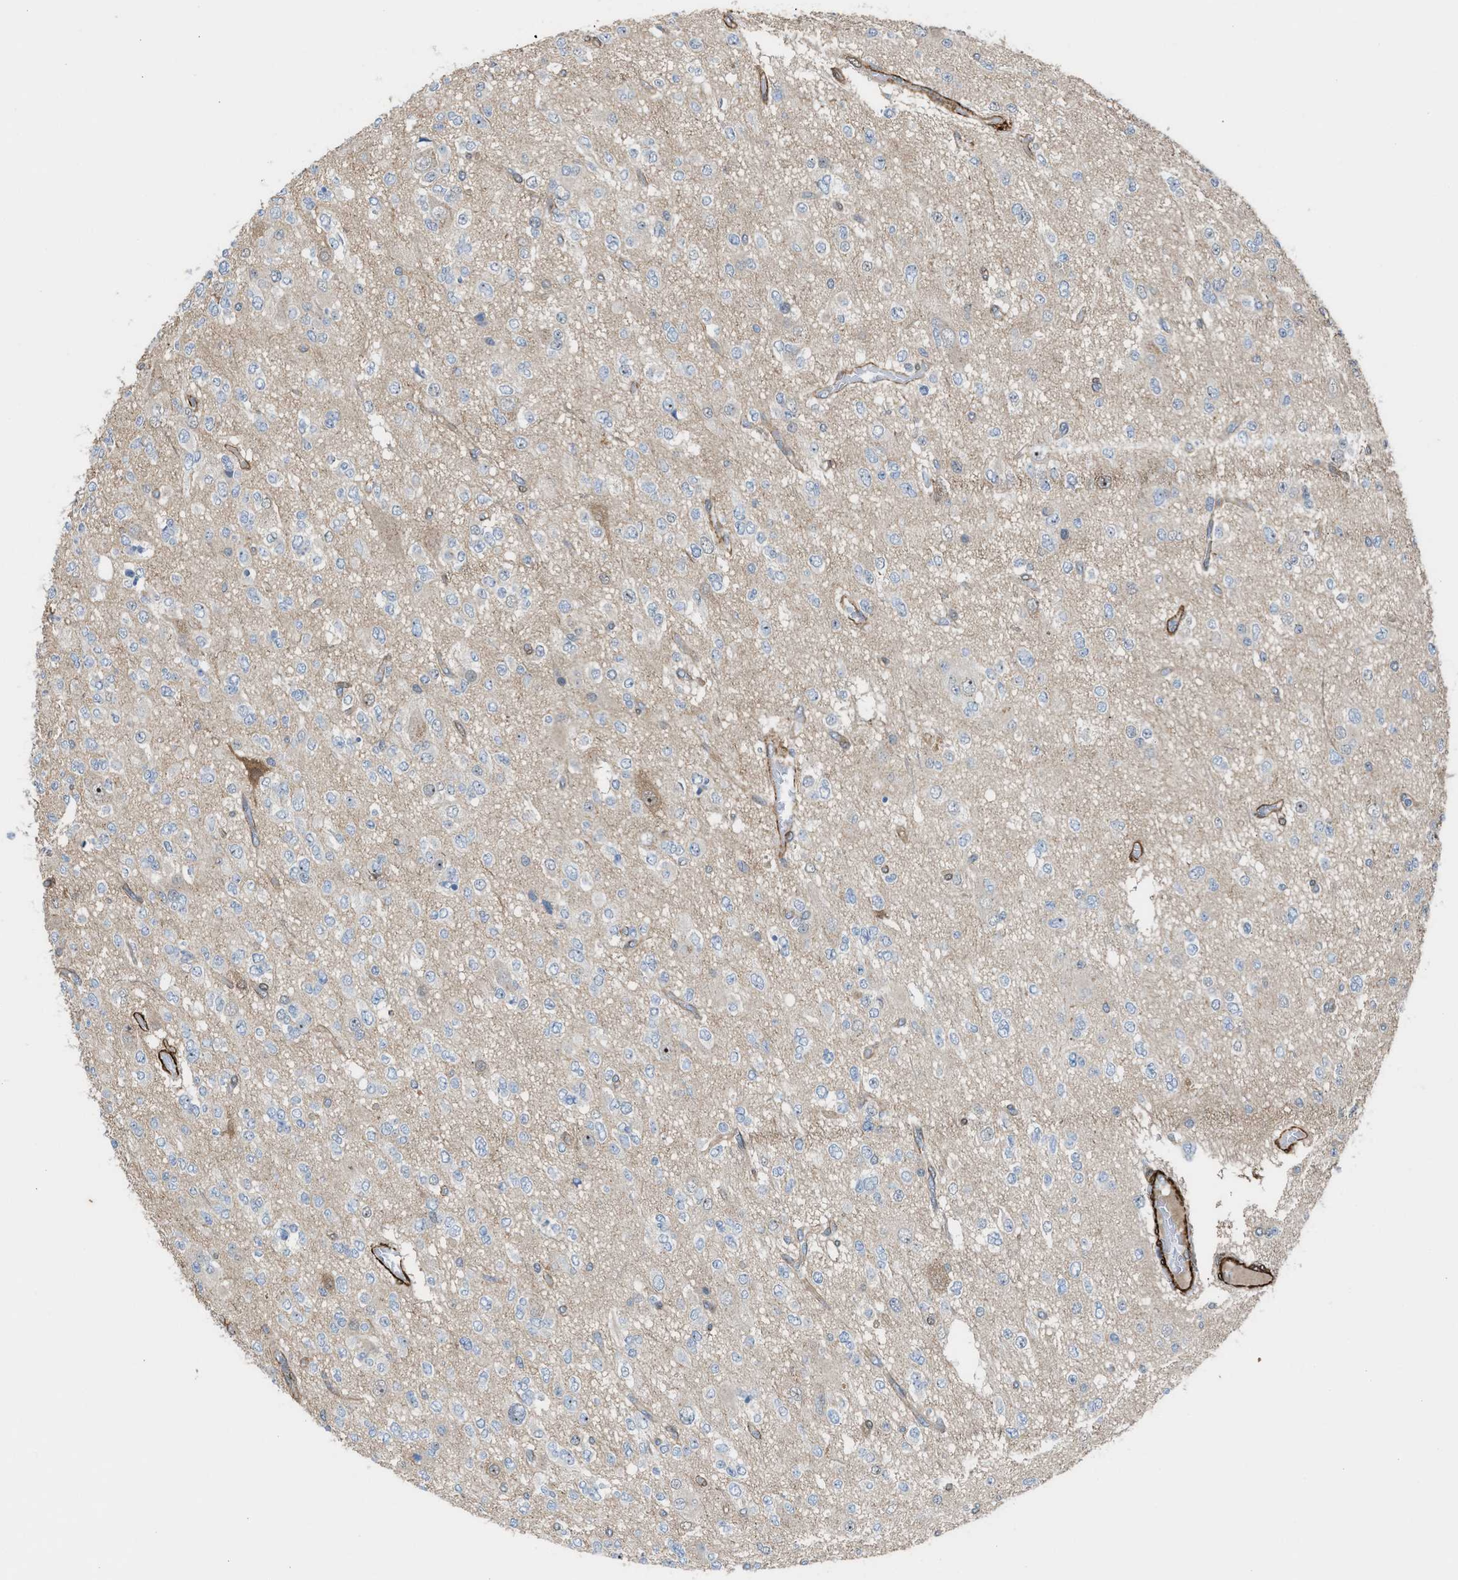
{"staining": {"intensity": "negative", "quantity": "none", "location": "none"}, "tissue": "glioma", "cell_type": "Tumor cells", "image_type": "cancer", "snomed": [{"axis": "morphology", "description": "Glioma, malignant, Low grade"}, {"axis": "topography", "description": "Brain"}], "caption": "High magnification brightfield microscopy of low-grade glioma (malignant) stained with DAB (brown) and counterstained with hematoxylin (blue): tumor cells show no significant staining. (DAB immunohistochemistry, high magnification).", "gene": "NQO2", "patient": {"sex": "male", "age": 38}}